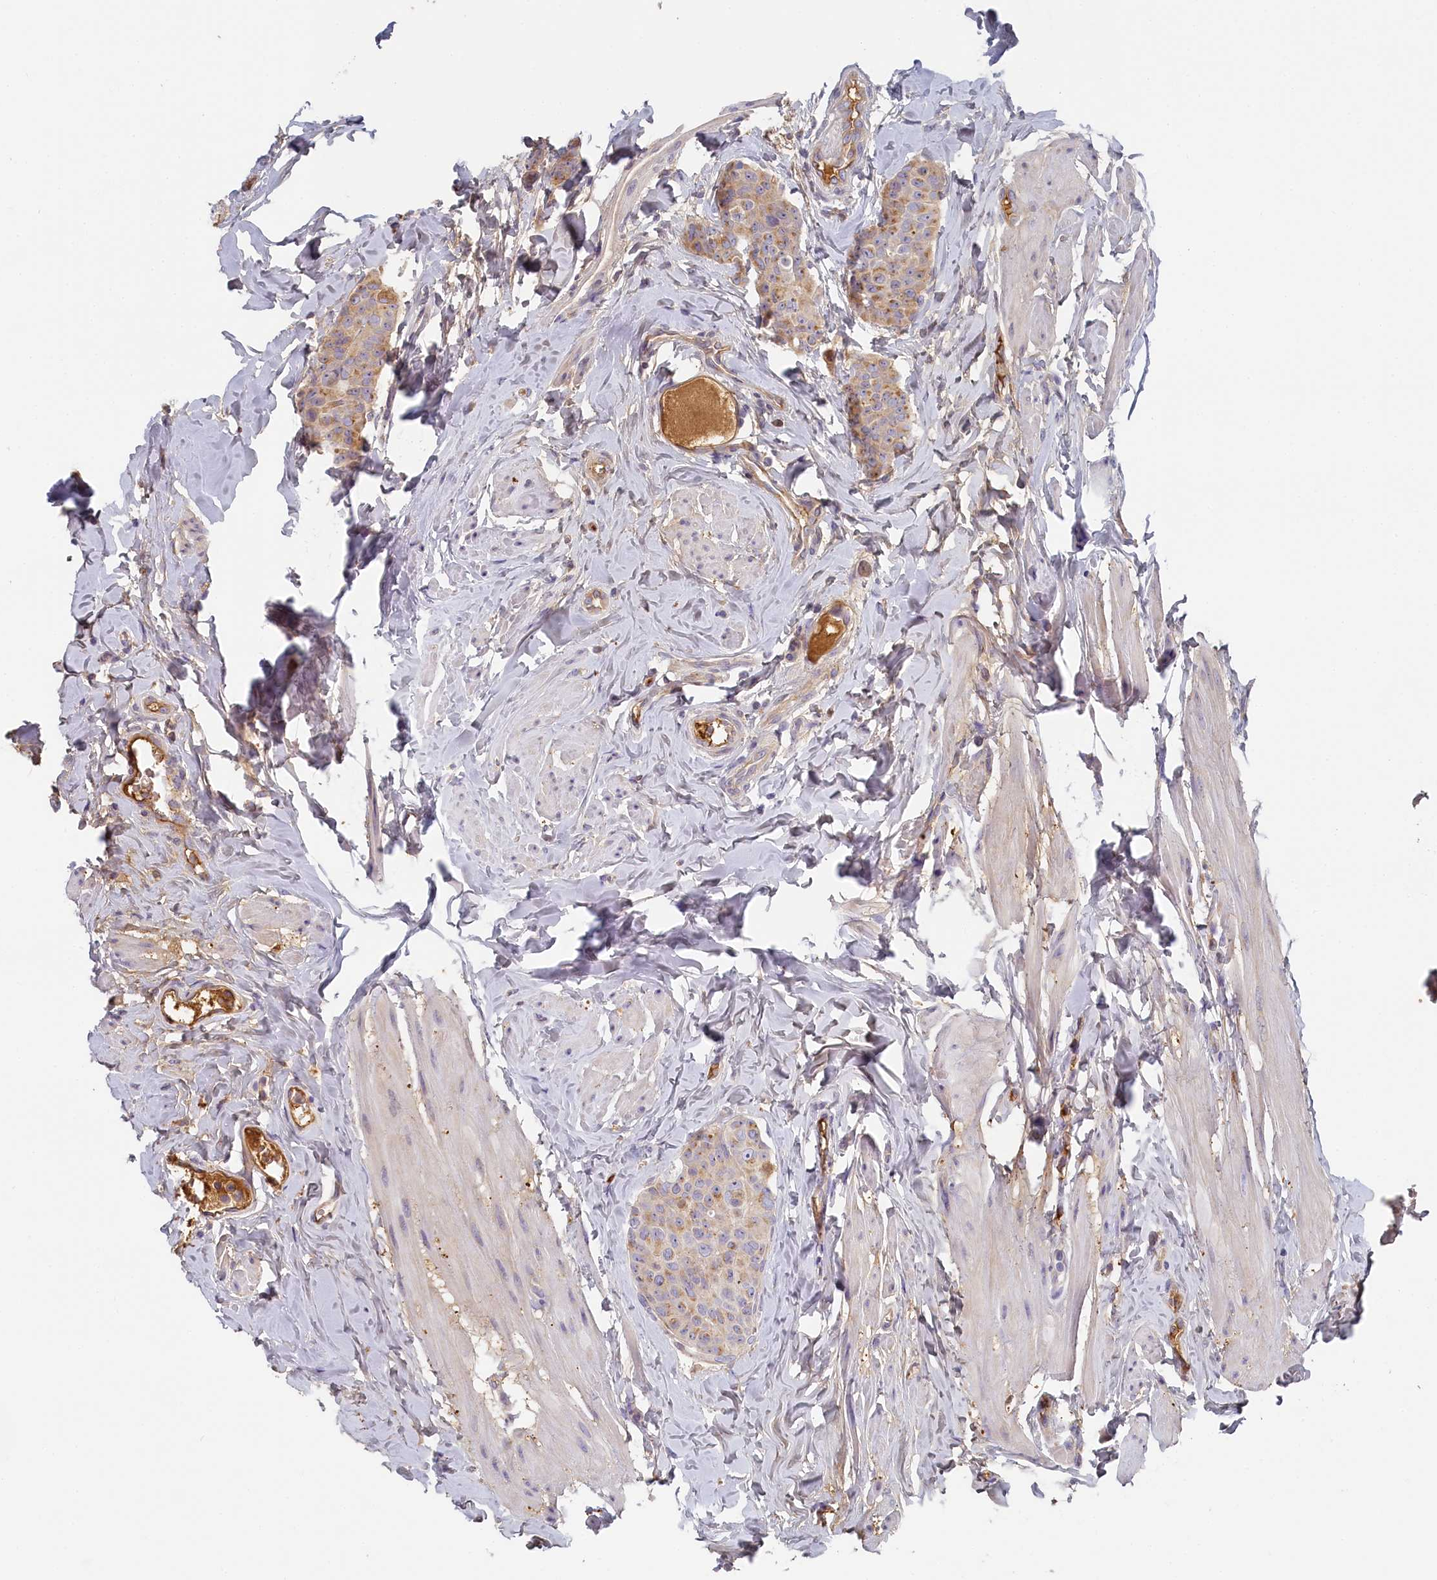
{"staining": {"intensity": "weak", "quantity": "25%-75%", "location": "cytoplasmic/membranous"}, "tissue": "breast cancer", "cell_type": "Tumor cells", "image_type": "cancer", "snomed": [{"axis": "morphology", "description": "Duct carcinoma"}, {"axis": "topography", "description": "Breast"}], "caption": "A high-resolution micrograph shows immunohistochemistry staining of breast infiltrating ductal carcinoma, which demonstrates weak cytoplasmic/membranous staining in about 25%-75% of tumor cells.", "gene": "STX16", "patient": {"sex": "female", "age": 40}}